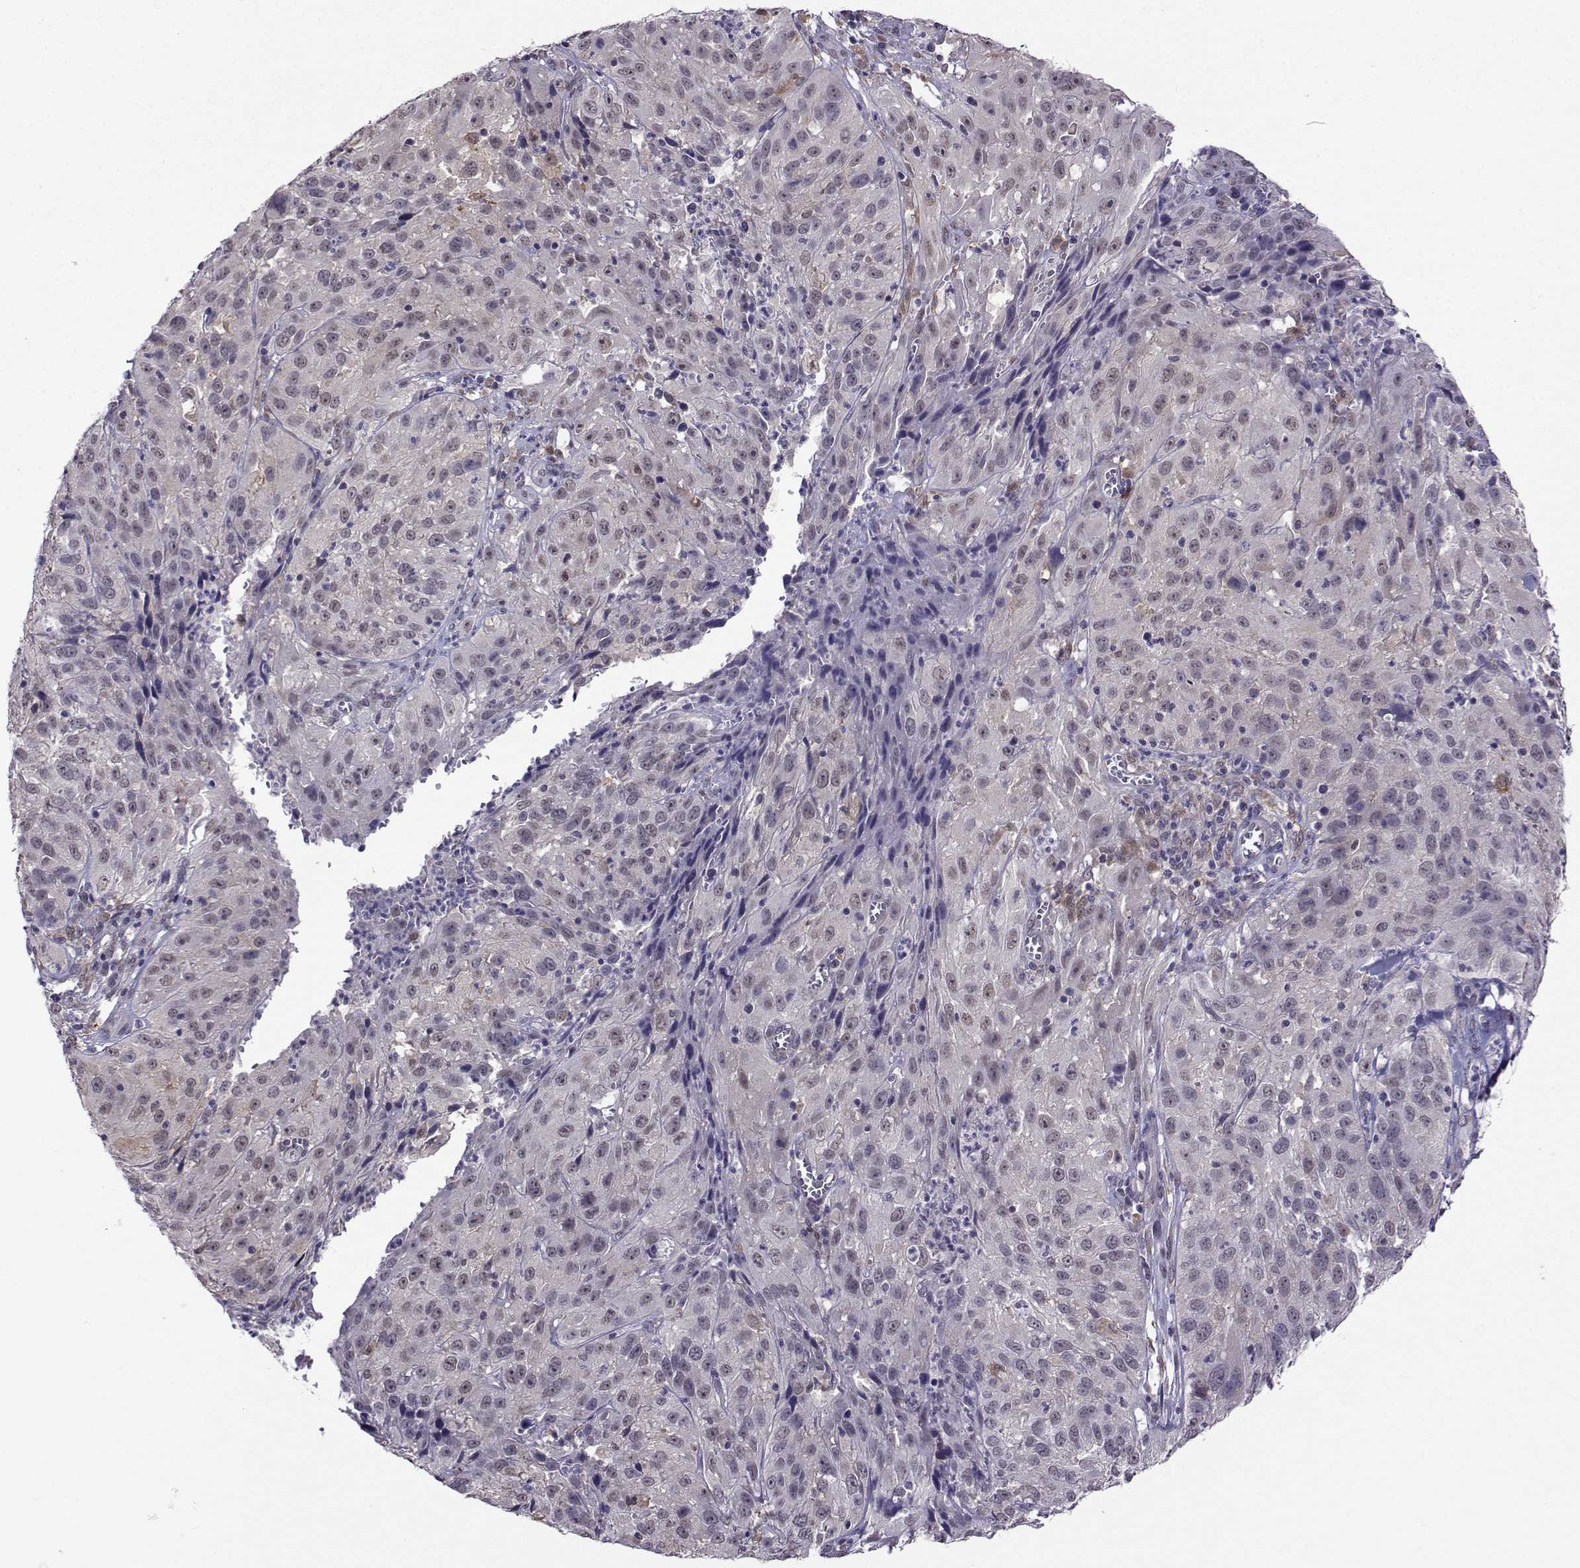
{"staining": {"intensity": "negative", "quantity": "none", "location": "none"}, "tissue": "cervical cancer", "cell_type": "Tumor cells", "image_type": "cancer", "snomed": [{"axis": "morphology", "description": "Squamous cell carcinoma, NOS"}, {"axis": "topography", "description": "Cervix"}], "caption": "This is an immunohistochemistry (IHC) photomicrograph of human squamous cell carcinoma (cervical). There is no expression in tumor cells.", "gene": "DDX20", "patient": {"sex": "female", "age": 32}}